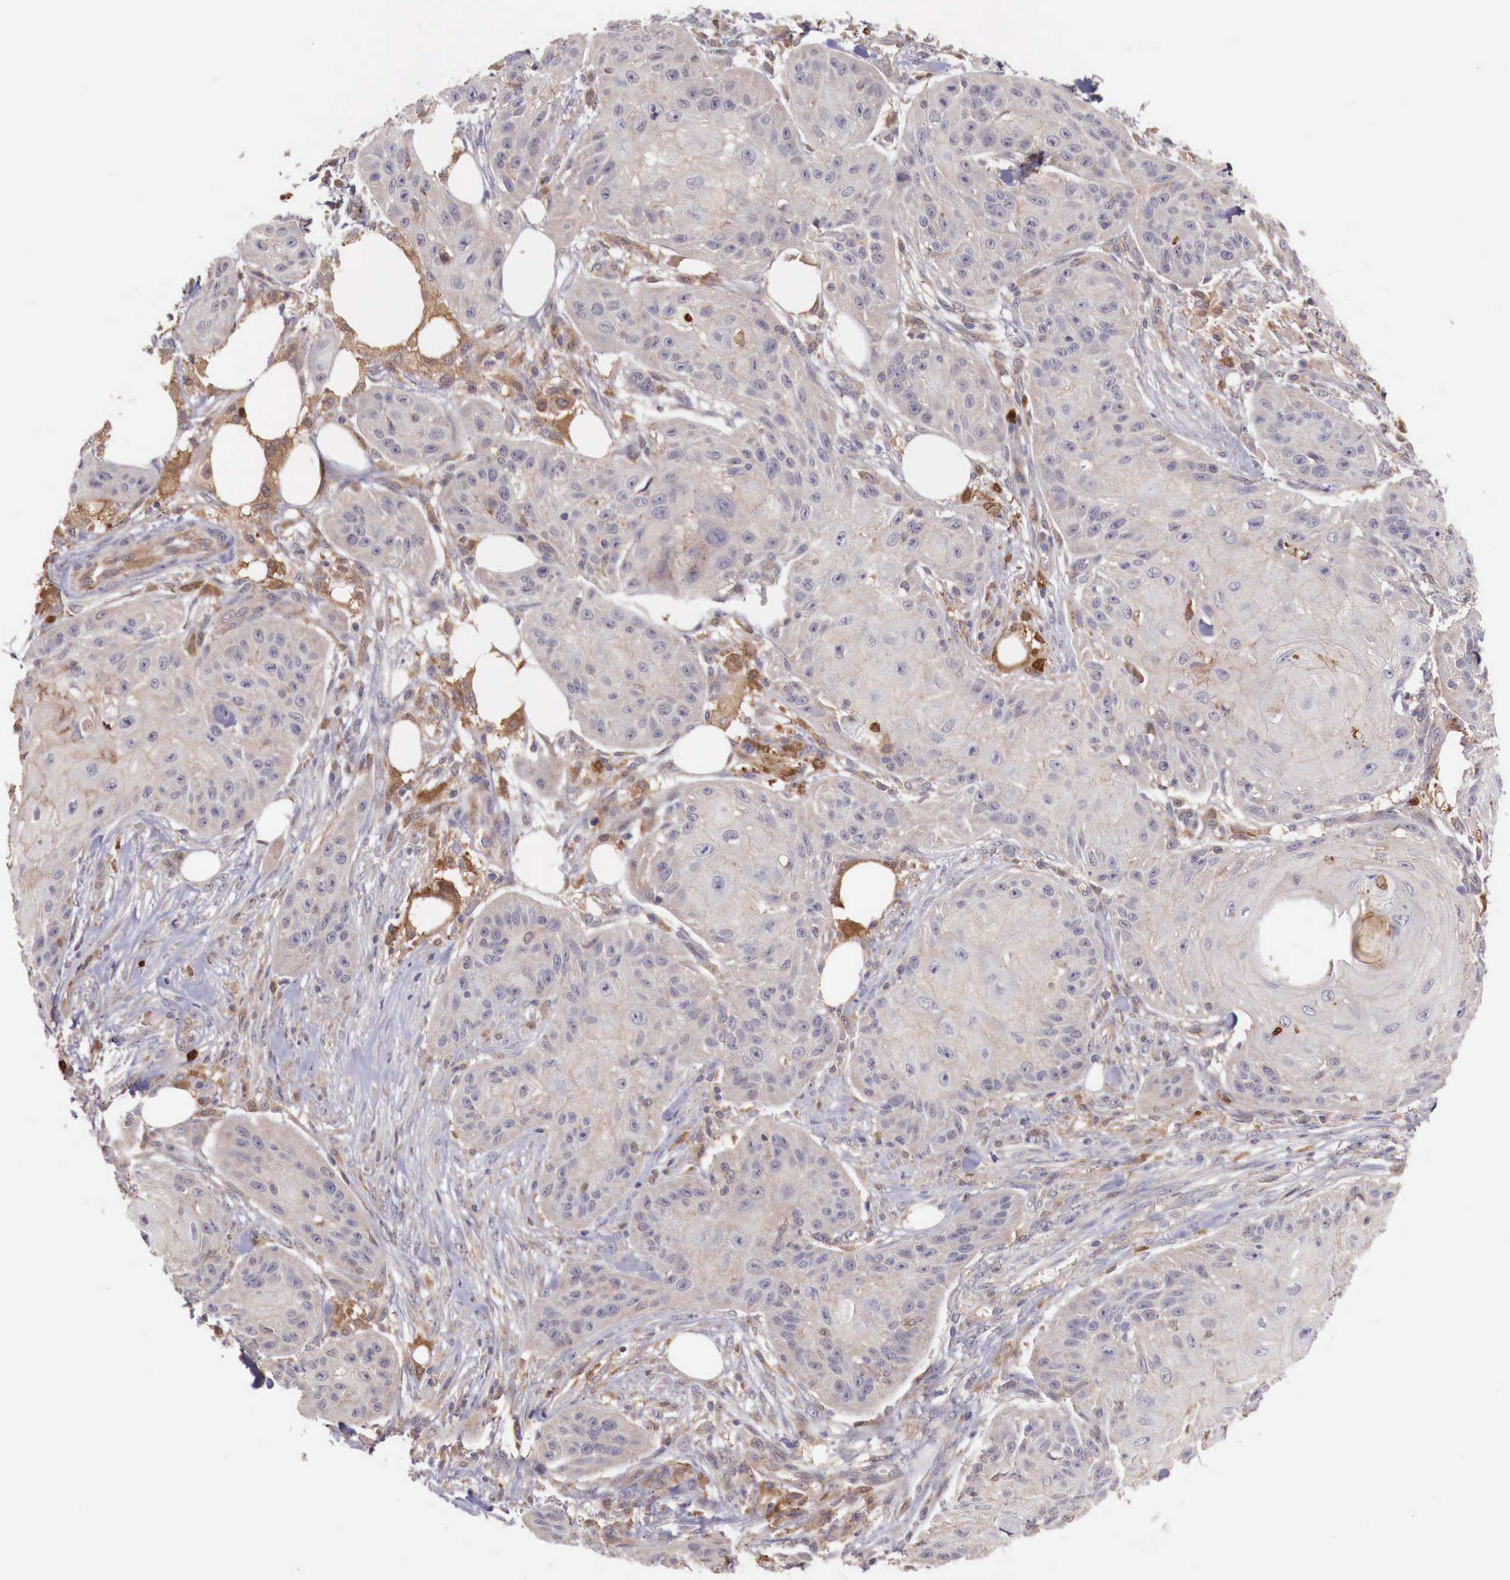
{"staining": {"intensity": "weak", "quantity": ">75%", "location": "cytoplasmic/membranous"}, "tissue": "skin cancer", "cell_type": "Tumor cells", "image_type": "cancer", "snomed": [{"axis": "morphology", "description": "Squamous cell carcinoma, NOS"}, {"axis": "topography", "description": "Skin"}], "caption": "Immunohistochemistry (IHC) staining of squamous cell carcinoma (skin), which demonstrates low levels of weak cytoplasmic/membranous staining in approximately >75% of tumor cells indicating weak cytoplasmic/membranous protein positivity. The staining was performed using DAB (brown) for protein detection and nuclei were counterstained in hematoxylin (blue).", "gene": "GAB2", "patient": {"sex": "female", "age": 88}}